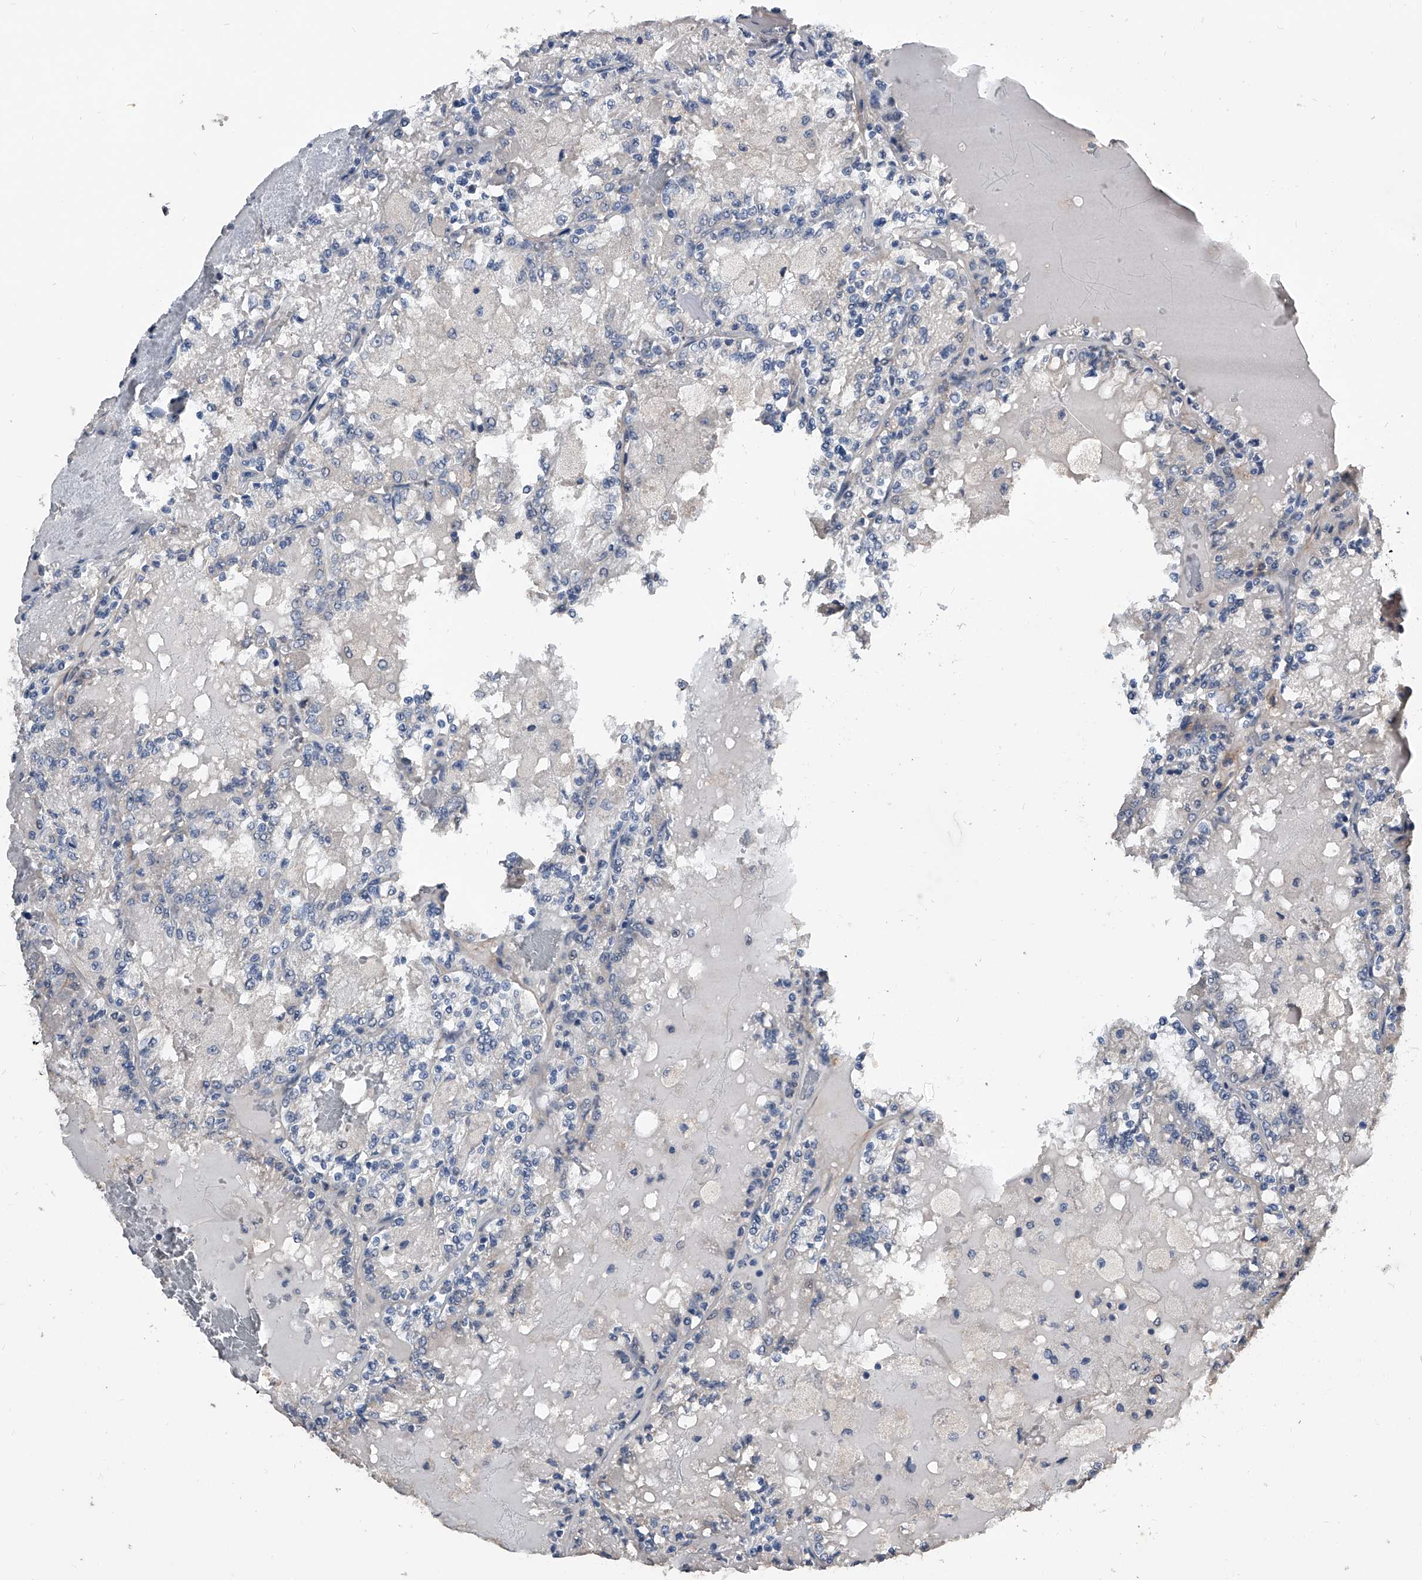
{"staining": {"intensity": "negative", "quantity": "none", "location": "none"}, "tissue": "renal cancer", "cell_type": "Tumor cells", "image_type": "cancer", "snomed": [{"axis": "morphology", "description": "Adenocarcinoma, NOS"}, {"axis": "topography", "description": "Kidney"}], "caption": "Immunohistochemical staining of human renal cancer (adenocarcinoma) exhibits no significant expression in tumor cells.", "gene": "PHACTR1", "patient": {"sex": "female", "age": 56}}